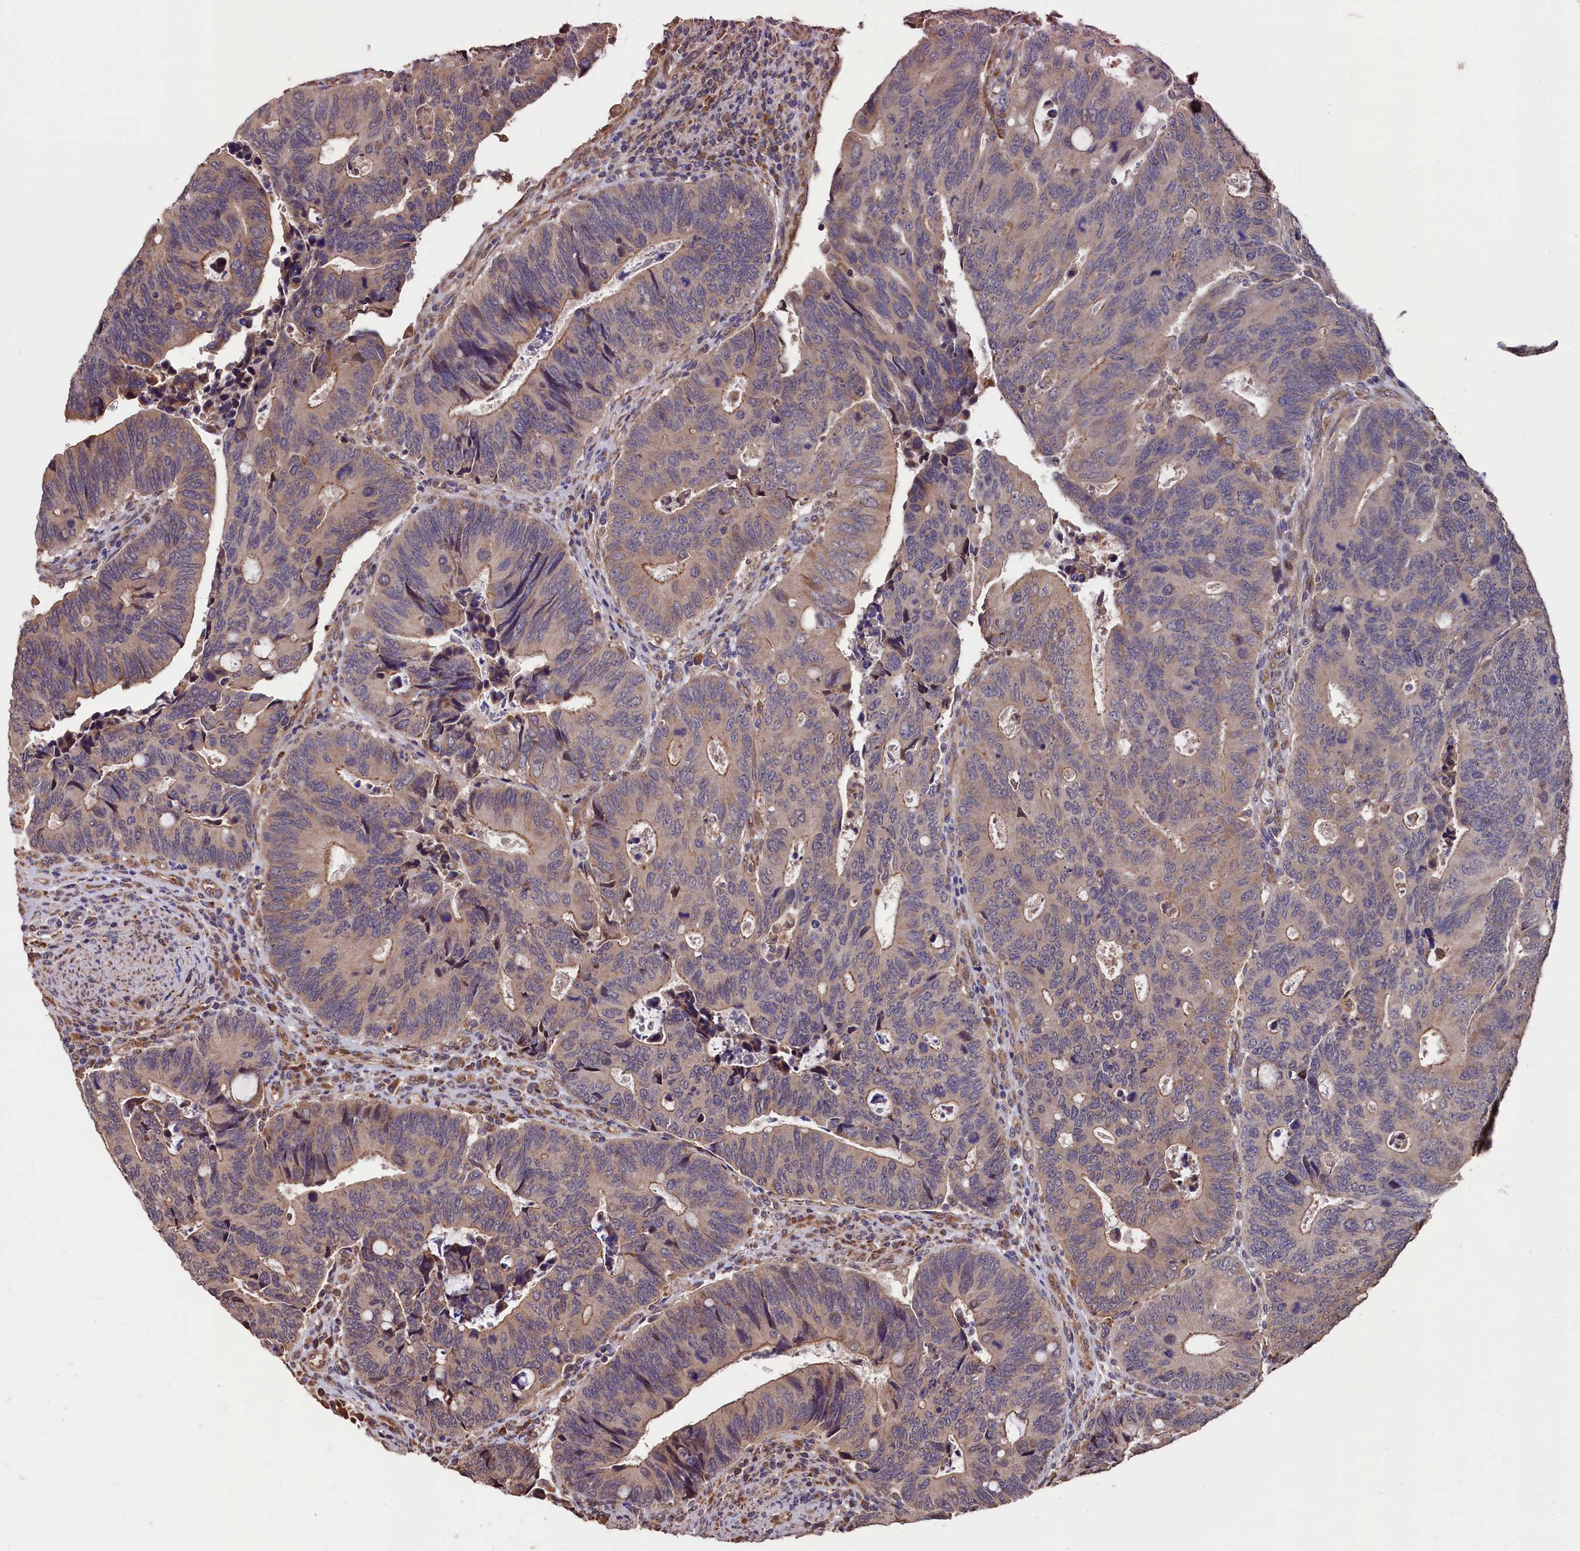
{"staining": {"intensity": "weak", "quantity": ">75%", "location": "cytoplasmic/membranous"}, "tissue": "colorectal cancer", "cell_type": "Tumor cells", "image_type": "cancer", "snomed": [{"axis": "morphology", "description": "Adenocarcinoma, NOS"}, {"axis": "topography", "description": "Colon"}], "caption": "DAB immunohistochemical staining of colorectal cancer (adenocarcinoma) exhibits weak cytoplasmic/membranous protein positivity in about >75% of tumor cells.", "gene": "SLC12A4", "patient": {"sex": "male", "age": 87}}